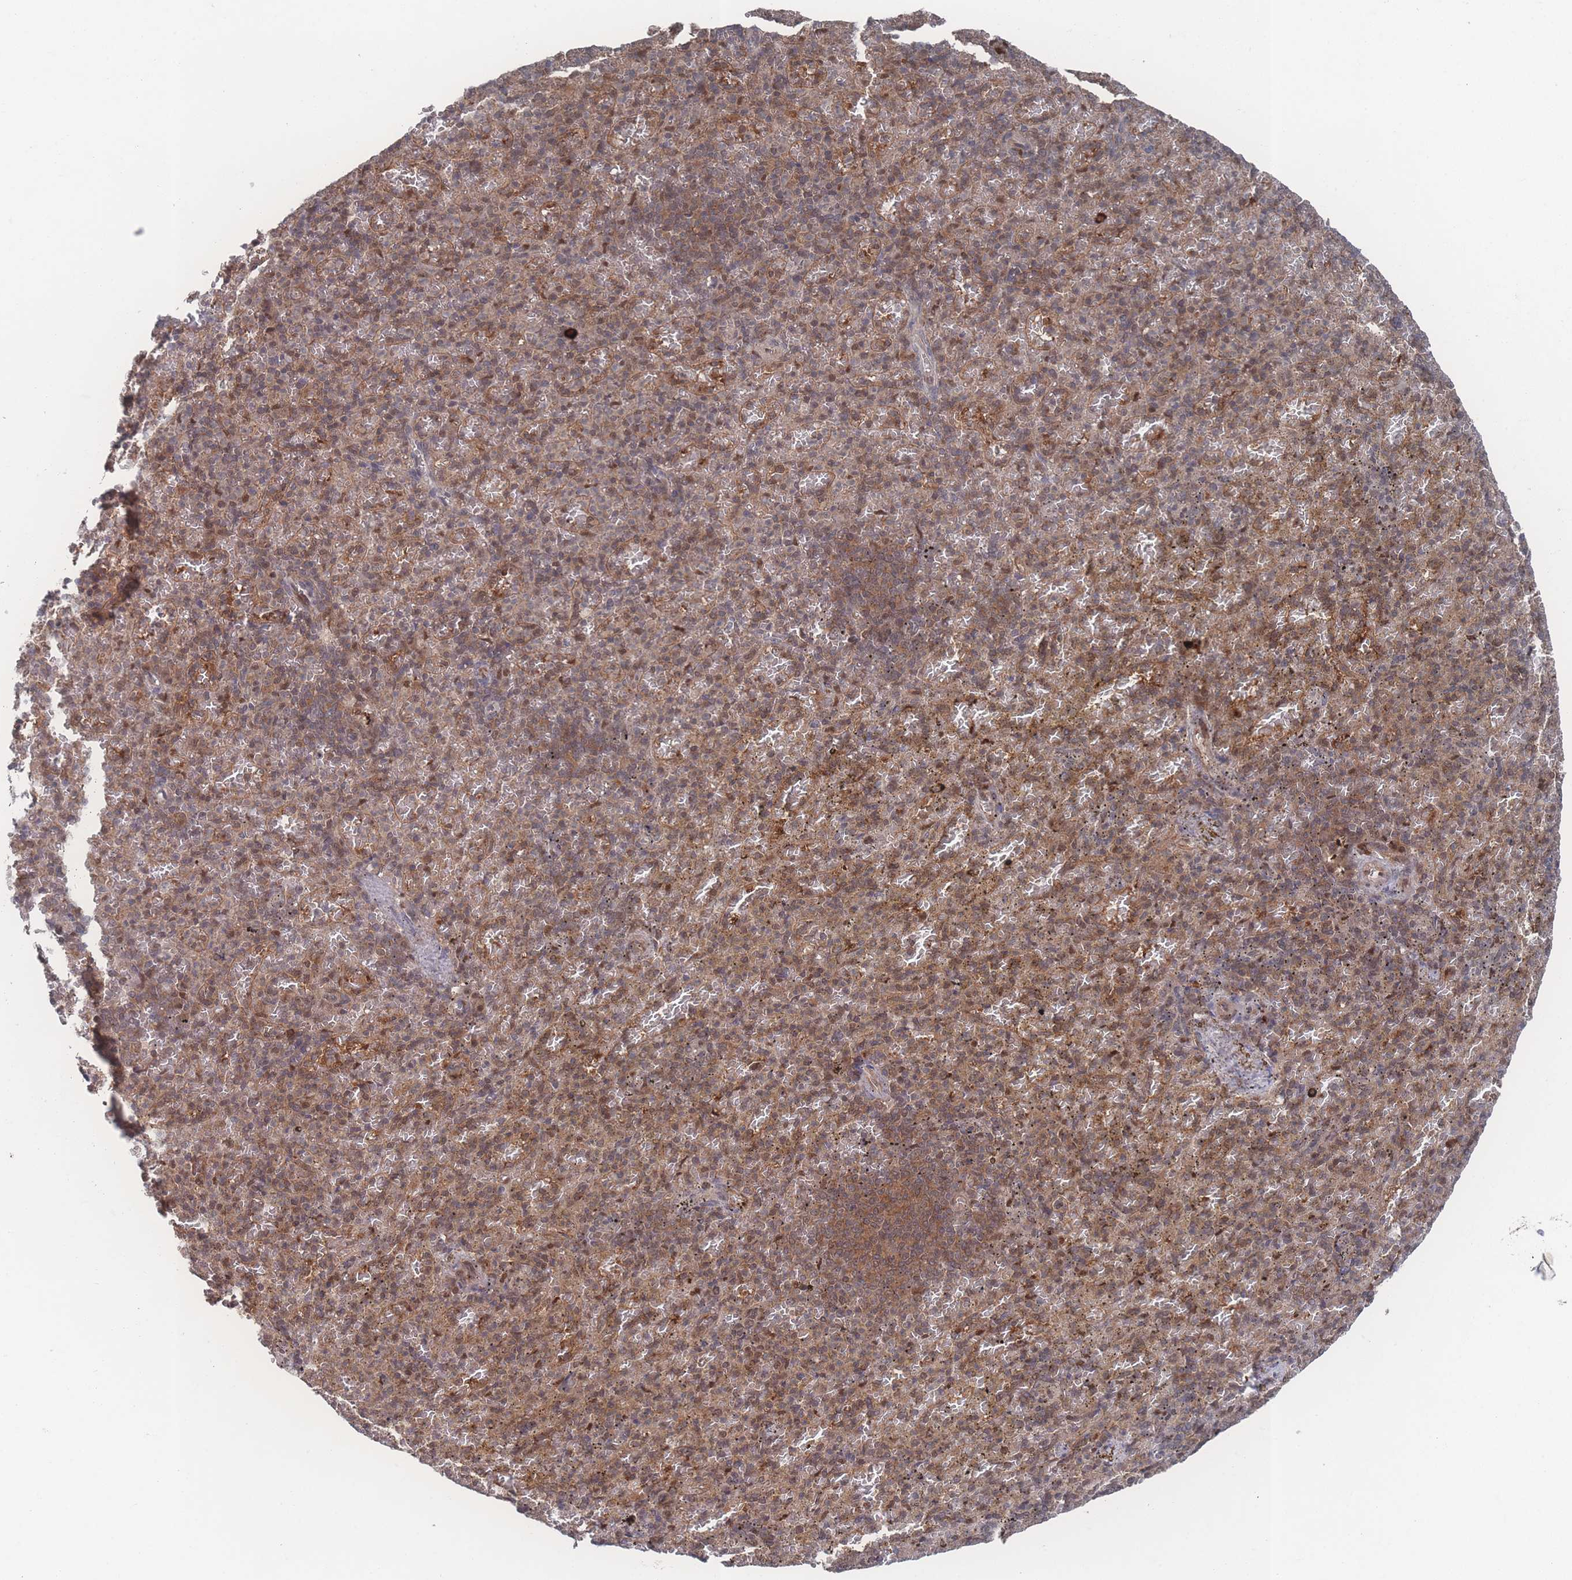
{"staining": {"intensity": "moderate", "quantity": ">75%", "location": "cytoplasmic/membranous,nuclear"}, "tissue": "spleen", "cell_type": "Cells in red pulp", "image_type": "normal", "snomed": [{"axis": "morphology", "description": "Normal tissue, NOS"}, {"axis": "topography", "description": "Spleen"}], "caption": "This image shows IHC staining of normal spleen, with medium moderate cytoplasmic/membranous,nuclear expression in about >75% of cells in red pulp.", "gene": "PSMA1", "patient": {"sex": "female", "age": 74}}